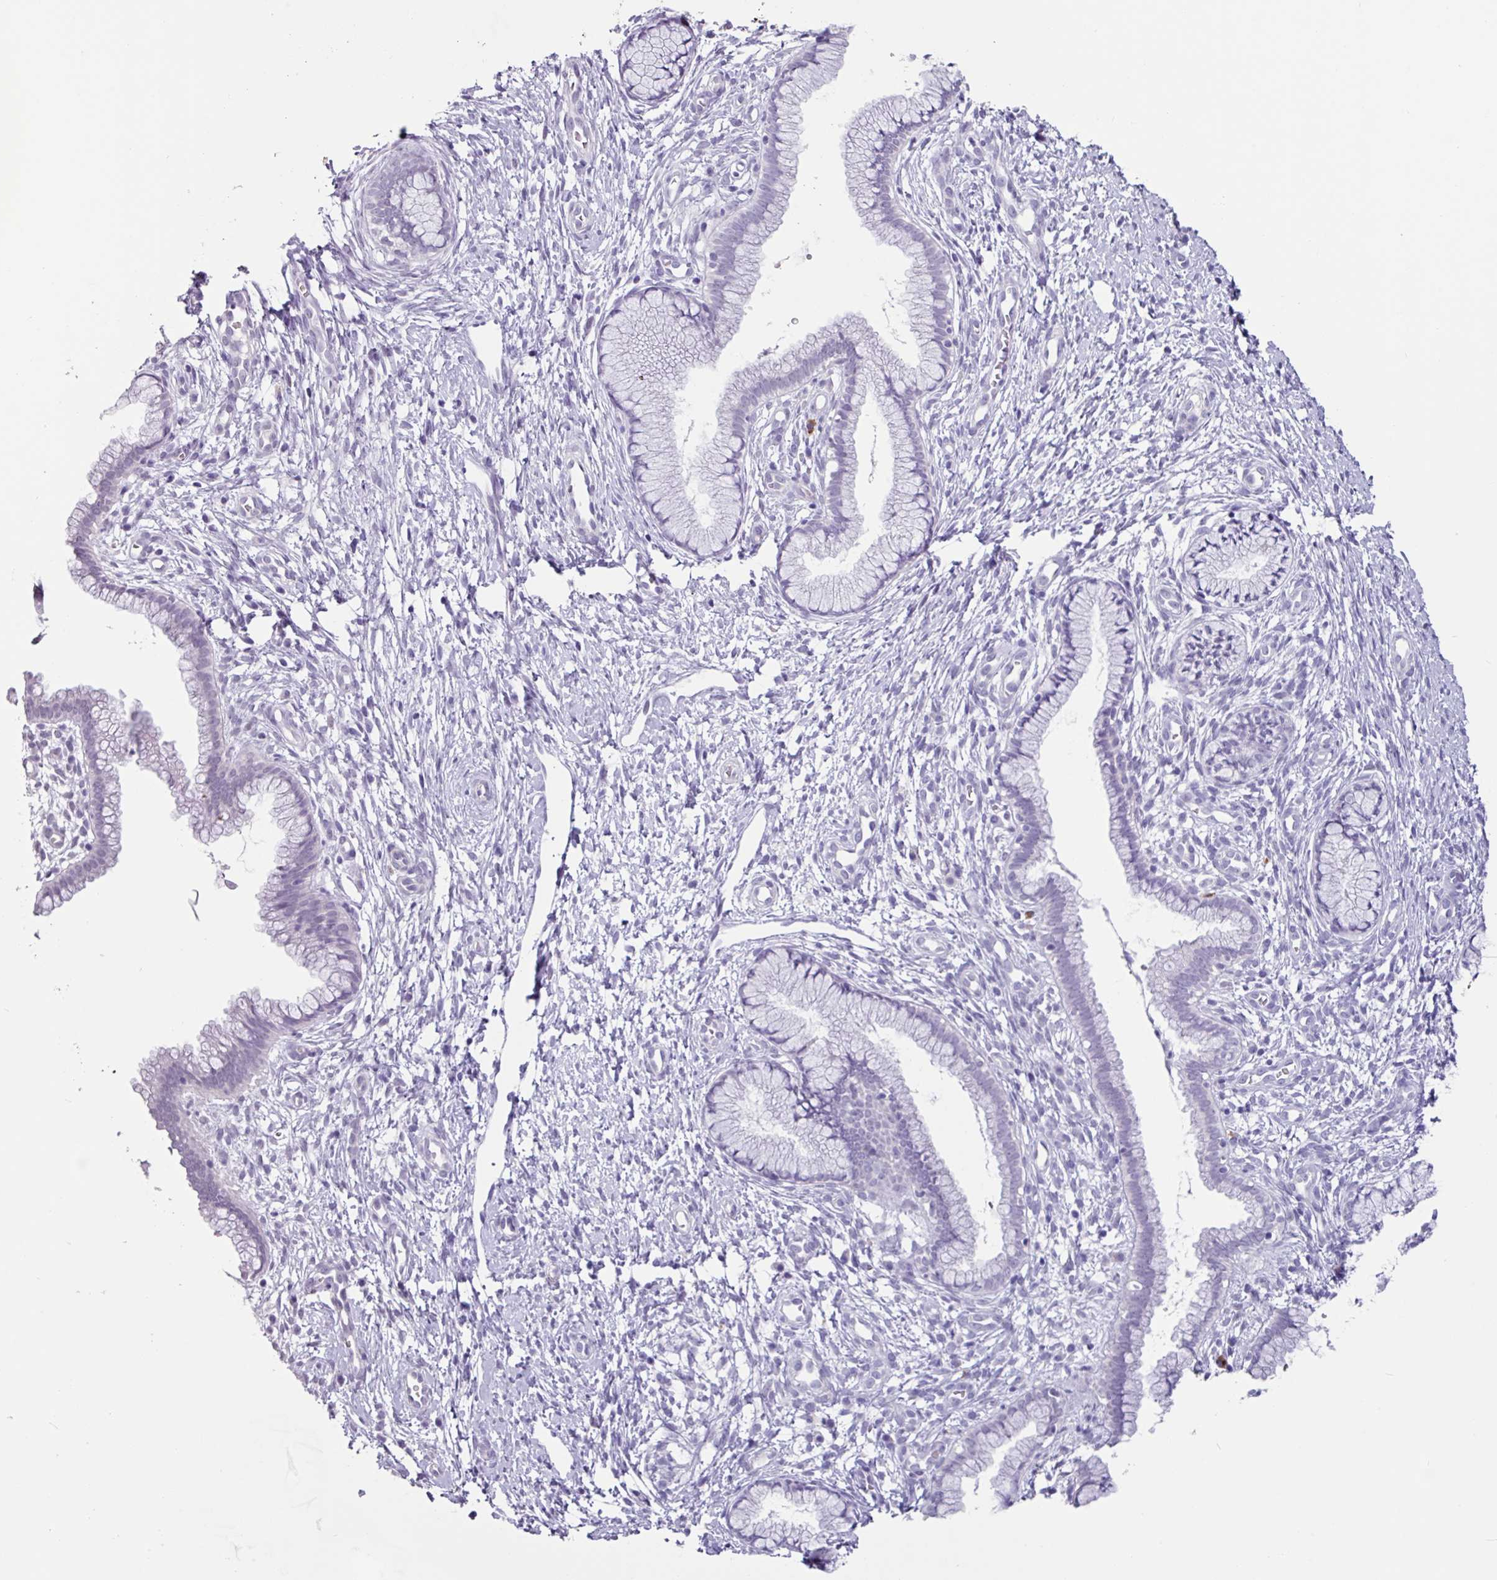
{"staining": {"intensity": "negative", "quantity": "none", "location": "none"}, "tissue": "cervix", "cell_type": "Glandular cells", "image_type": "normal", "snomed": [{"axis": "morphology", "description": "Normal tissue, NOS"}, {"axis": "topography", "description": "Cervix"}], "caption": "Glandular cells are negative for brown protein staining in benign cervix. The staining is performed using DAB brown chromogen with nuclei counter-stained in using hematoxylin.", "gene": "OTX1", "patient": {"sex": "female", "age": 36}}